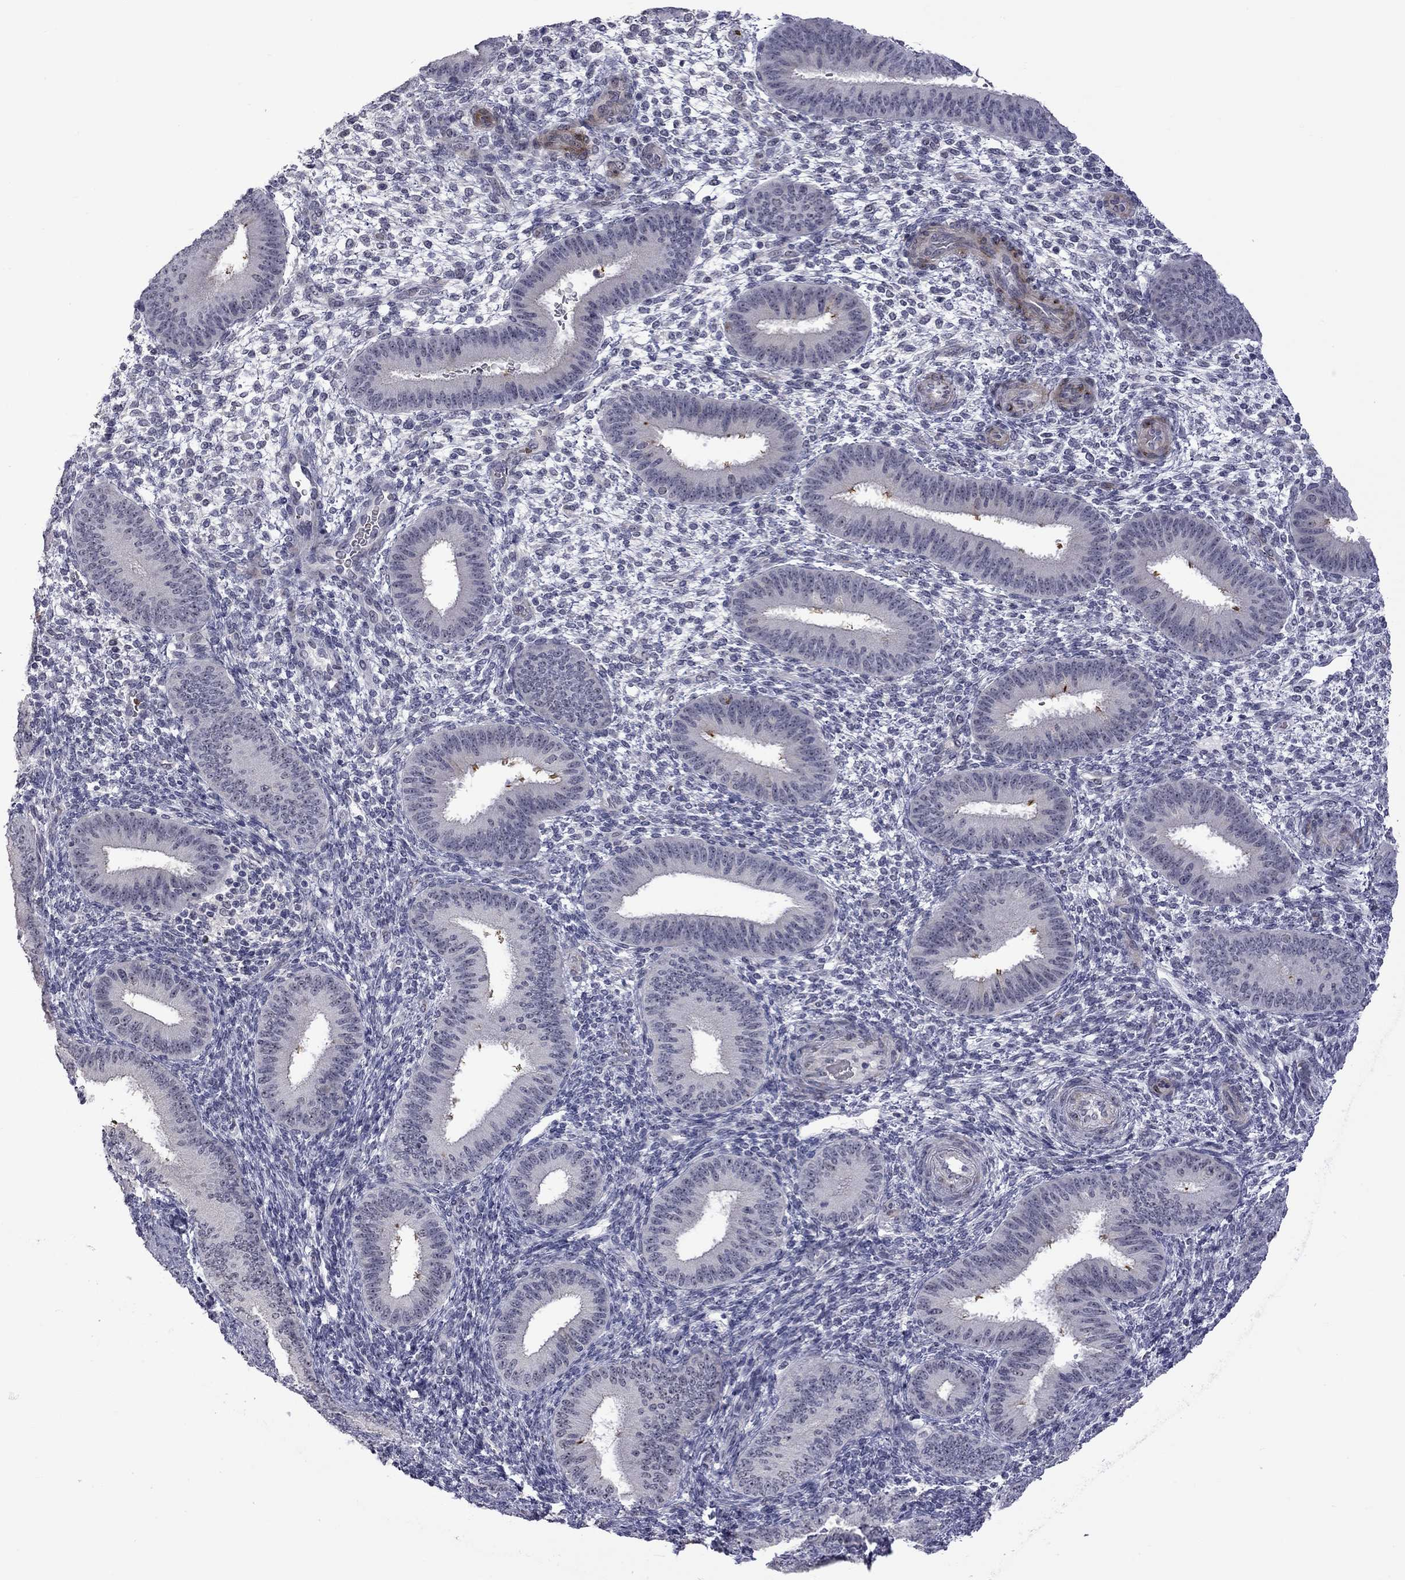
{"staining": {"intensity": "negative", "quantity": "none", "location": "none"}, "tissue": "endometrium", "cell_type": "Cells in endometrial stroma", "image_type": "normal", "snomed": [{"axis": "morphology", "description": "Normal tissue, NOS"}, {"axis": "topography", "description": "Endometrium"}], "caption": "Human endometrium stained for a protein using immunohistochemistry (IHC) reveals no staining in cells in endometrial stroma.", "gene": "GSG1L", "patient": {"sex": "female", "age": 39}}